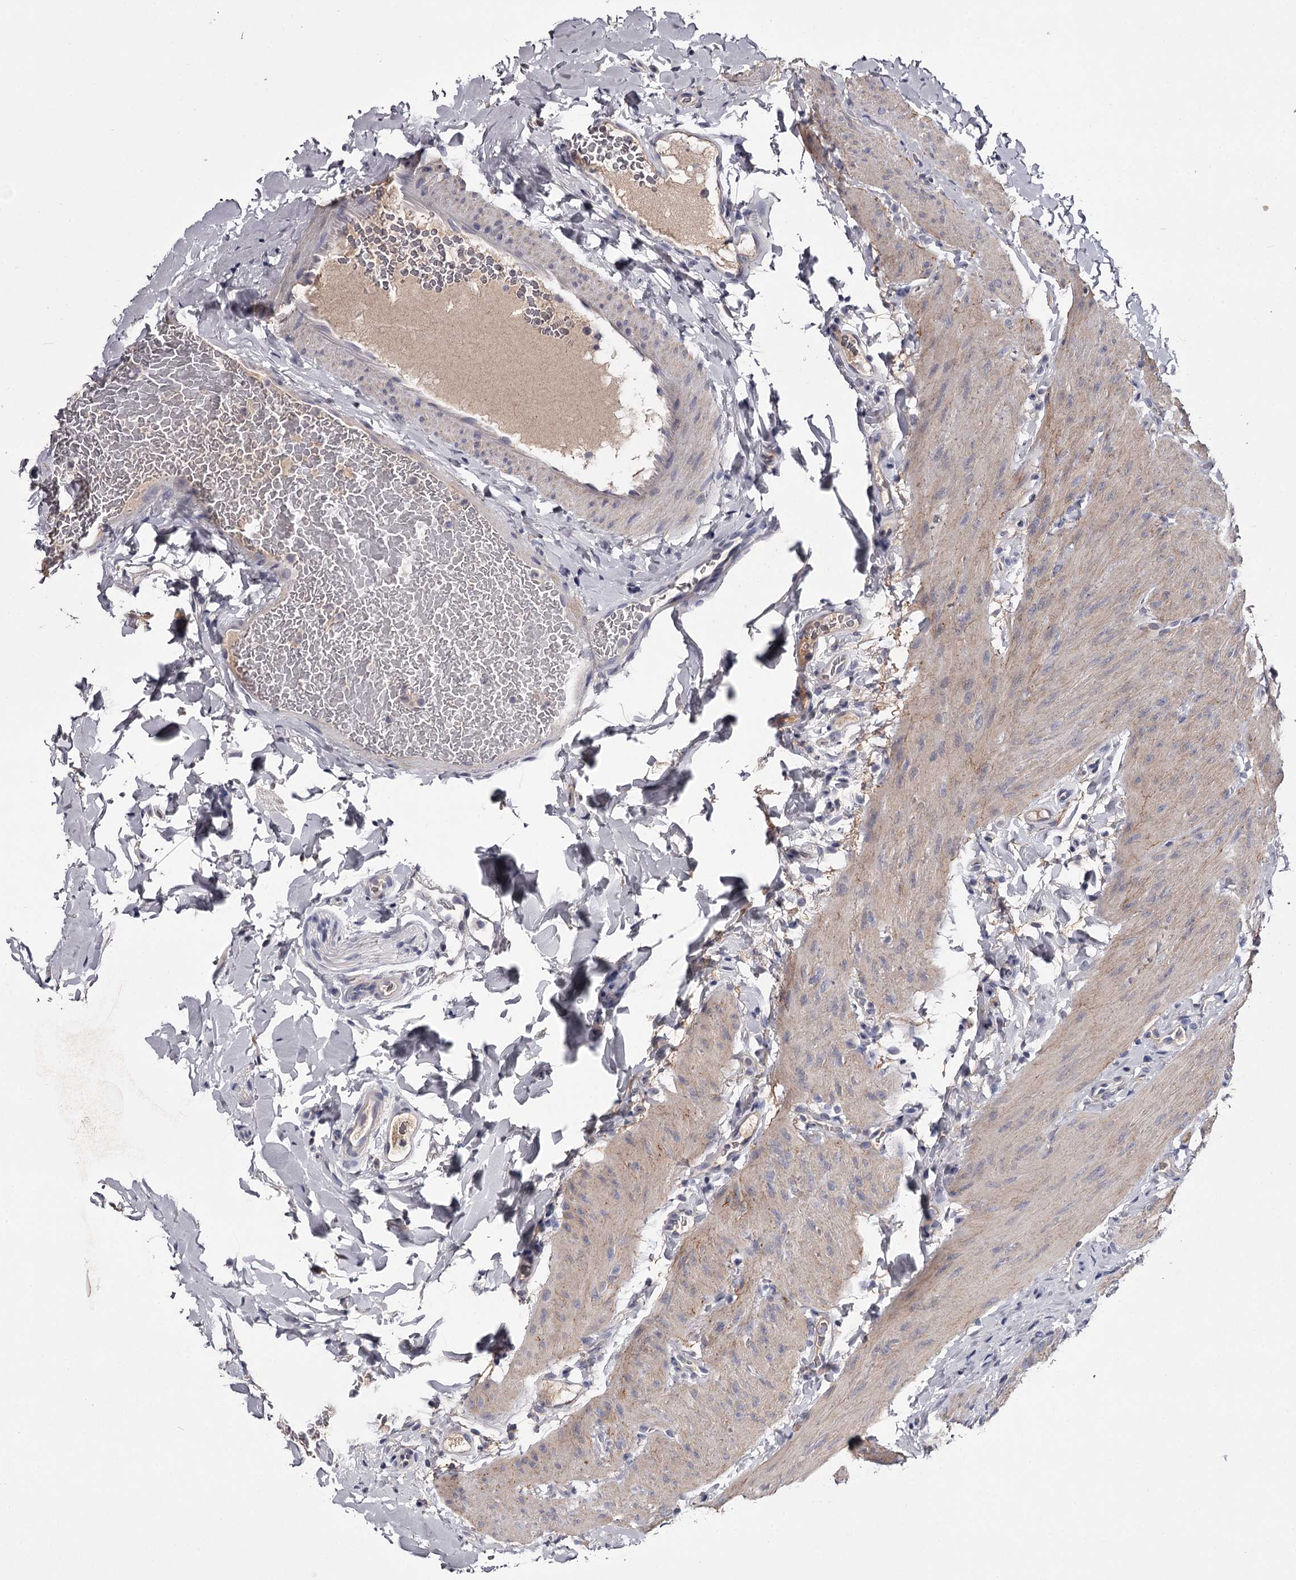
{"staining": {"intensity": "weak", "quantity": "<25%", "location": "cytoplasmic/membranous"}, "tissue": "gallbladder", "cell_type": "Glandular cells", "image_type": "normal", "snomed": [{"axis": "morphology", "description": "Normal tissue, NOS"}, {"axis": "topography", "description": "Gallbladder"}], "caption": "Immunohistochemistry histopathology image of unremarkable gallbladder stained for a protein (brown), which displays no positivity in glandular cells. Brightfield microscopy of immunohistochemistry stained with DAB (3,3'-diaminobenzidine) (brown) and hematoxylin (blue), captured at high magnification.", "gene": "FDXACB1", "patient": {"sex": "female", "age": 30}}